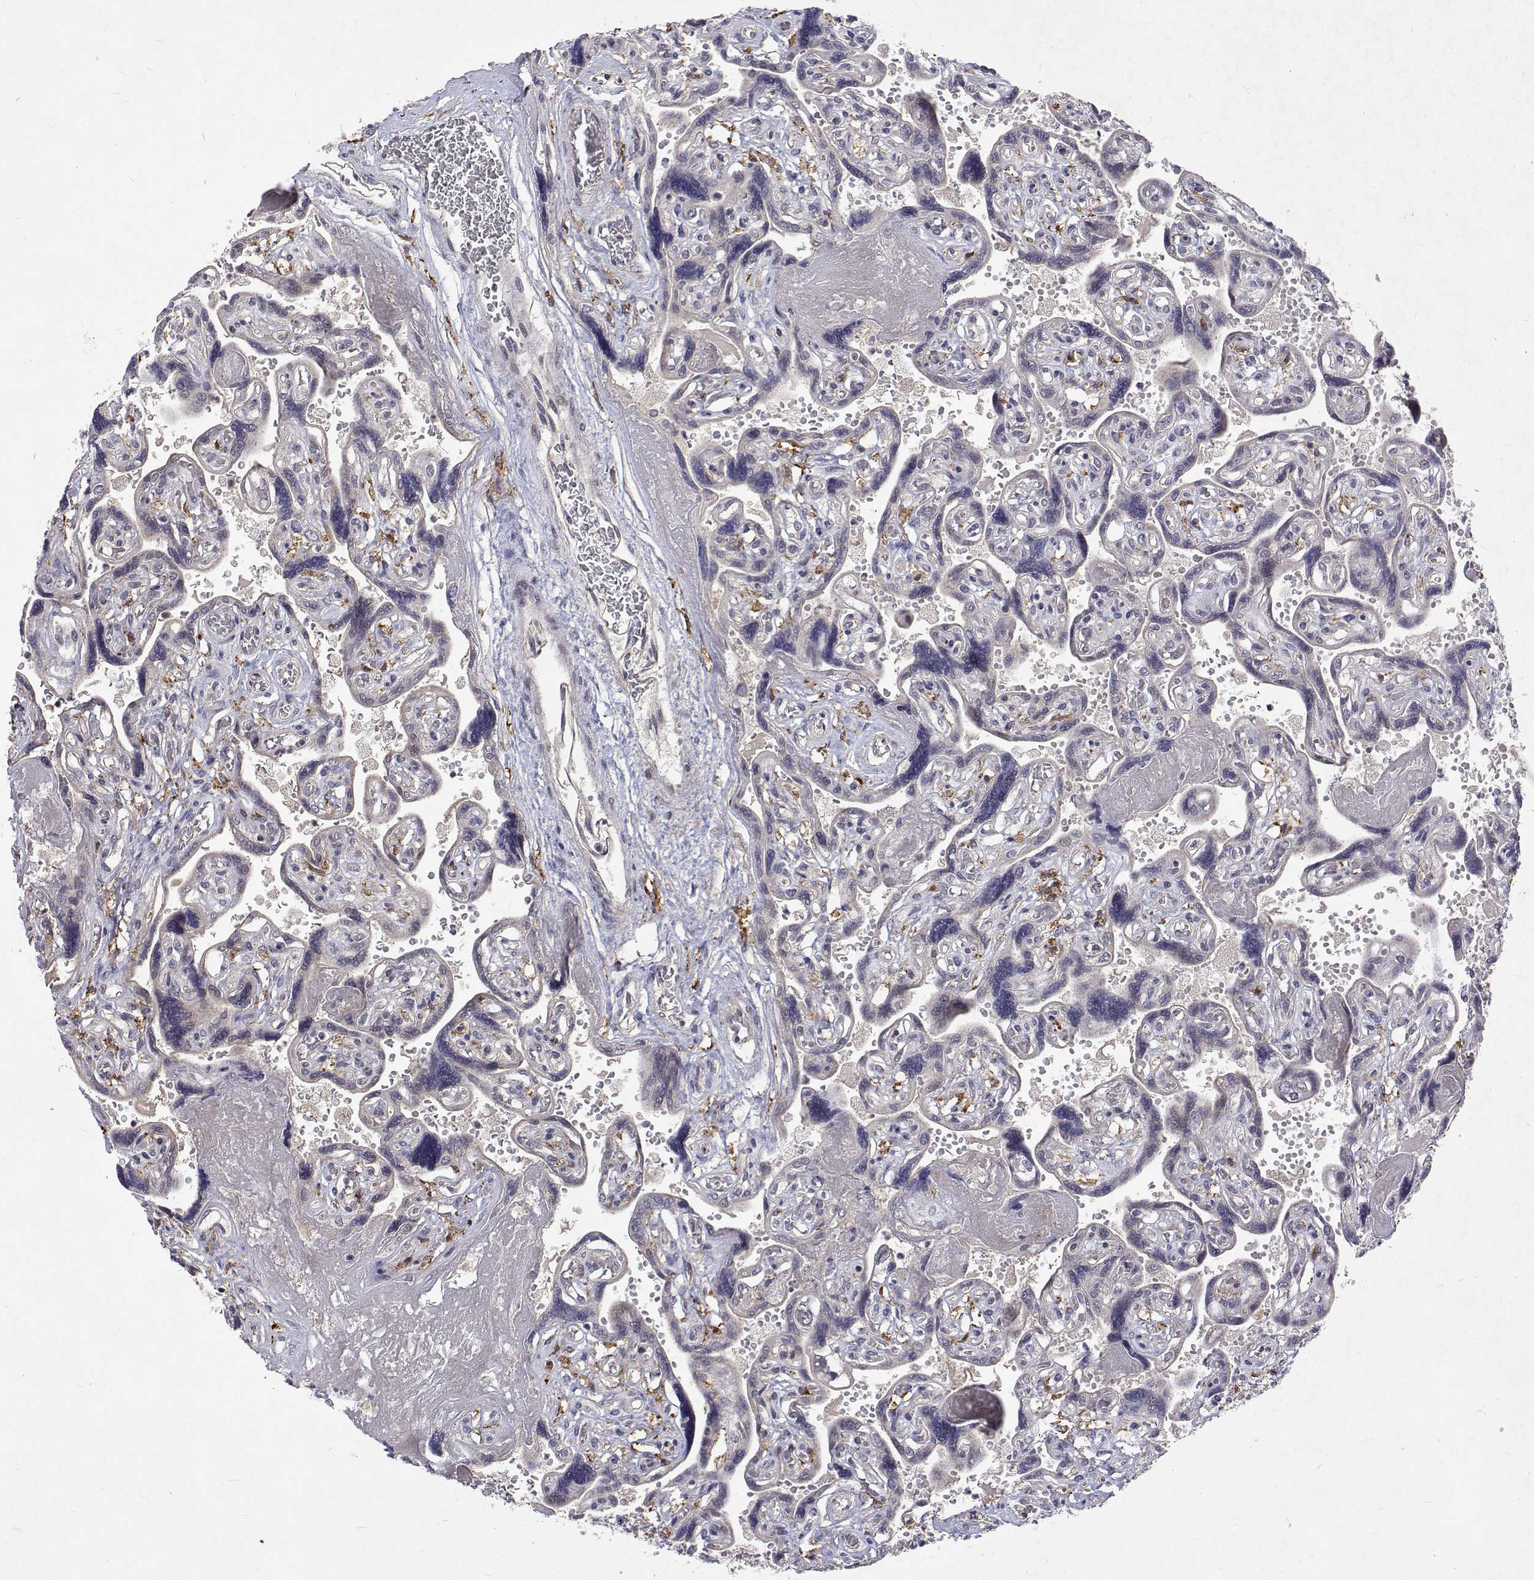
{"staining": {"intensity": "negative", "quantity": "none", "location": "none"}, "tissue": "placenta", "cell_type": "Decidual cells", "image_type": "normal", "snomed": [{"axis": "morphology", "description": "Normal tissue, NOS"}, {"axis": "topography", "description": "Placenta"}], "caption": "This is an IHC image of benign placenta. There is no expression in decidual cells.", "gene": "ALKBH8", "patient": {"sex": "female", "age": 32}}